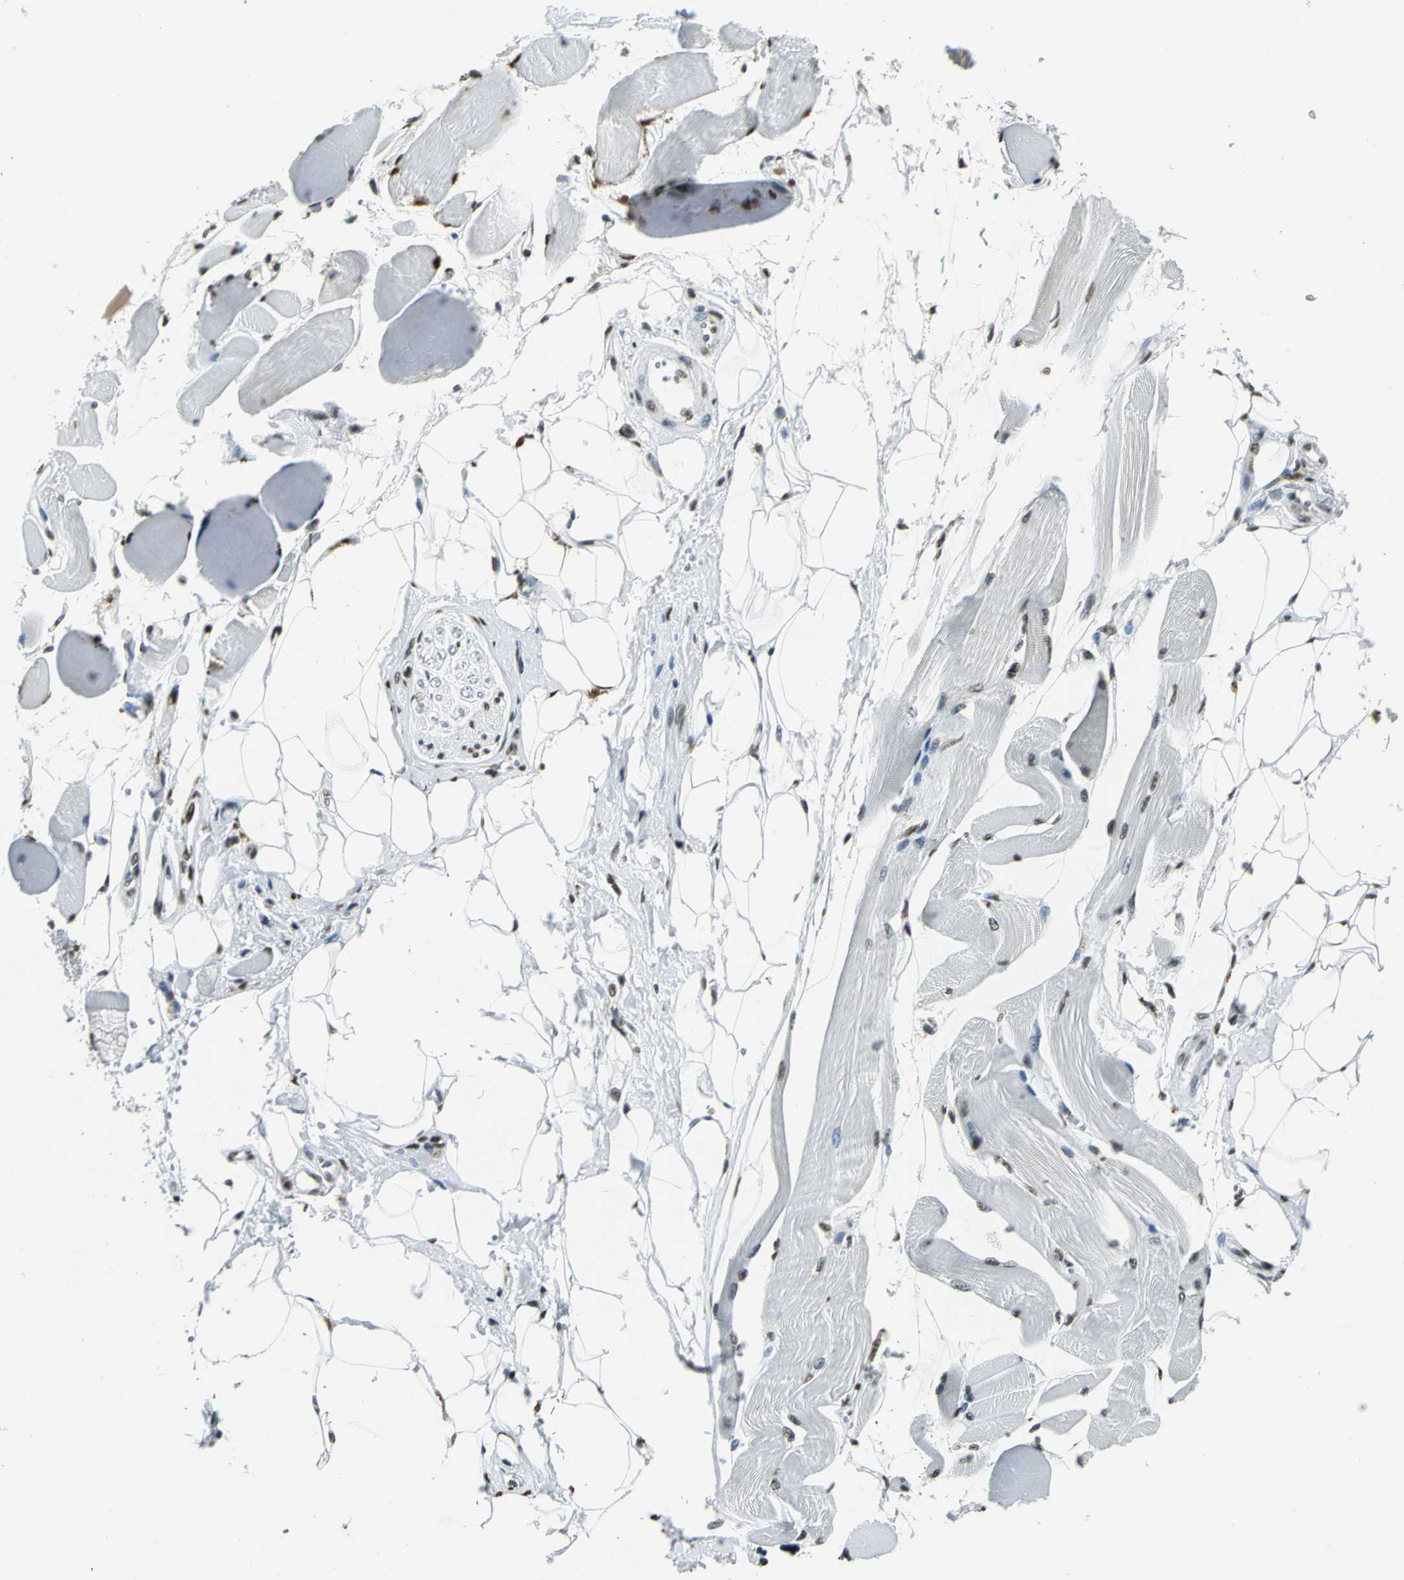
{"staining": {"intensity": "strong", "quantity": ">75%", "location": "nuclear"}, "tissue": "skeletal muscle", "cell_type": "Myocytes", "image_type": "normal", "snomed": [{"axis": "morphology", "description": "Normal tissue, NOS"}, {"axis": "topography", "description": "Skeletal muscle"}, {"axis": "topography", "description": "Peripheral nerve tissue"}], "caption": "Myocytes display strong nuclear staining in approximately >75% of cells in benign skeletal muscle. Nuclei are stained in blue.", "gene": "MCM4", "patient": {"sex": "female", "age": 84}}